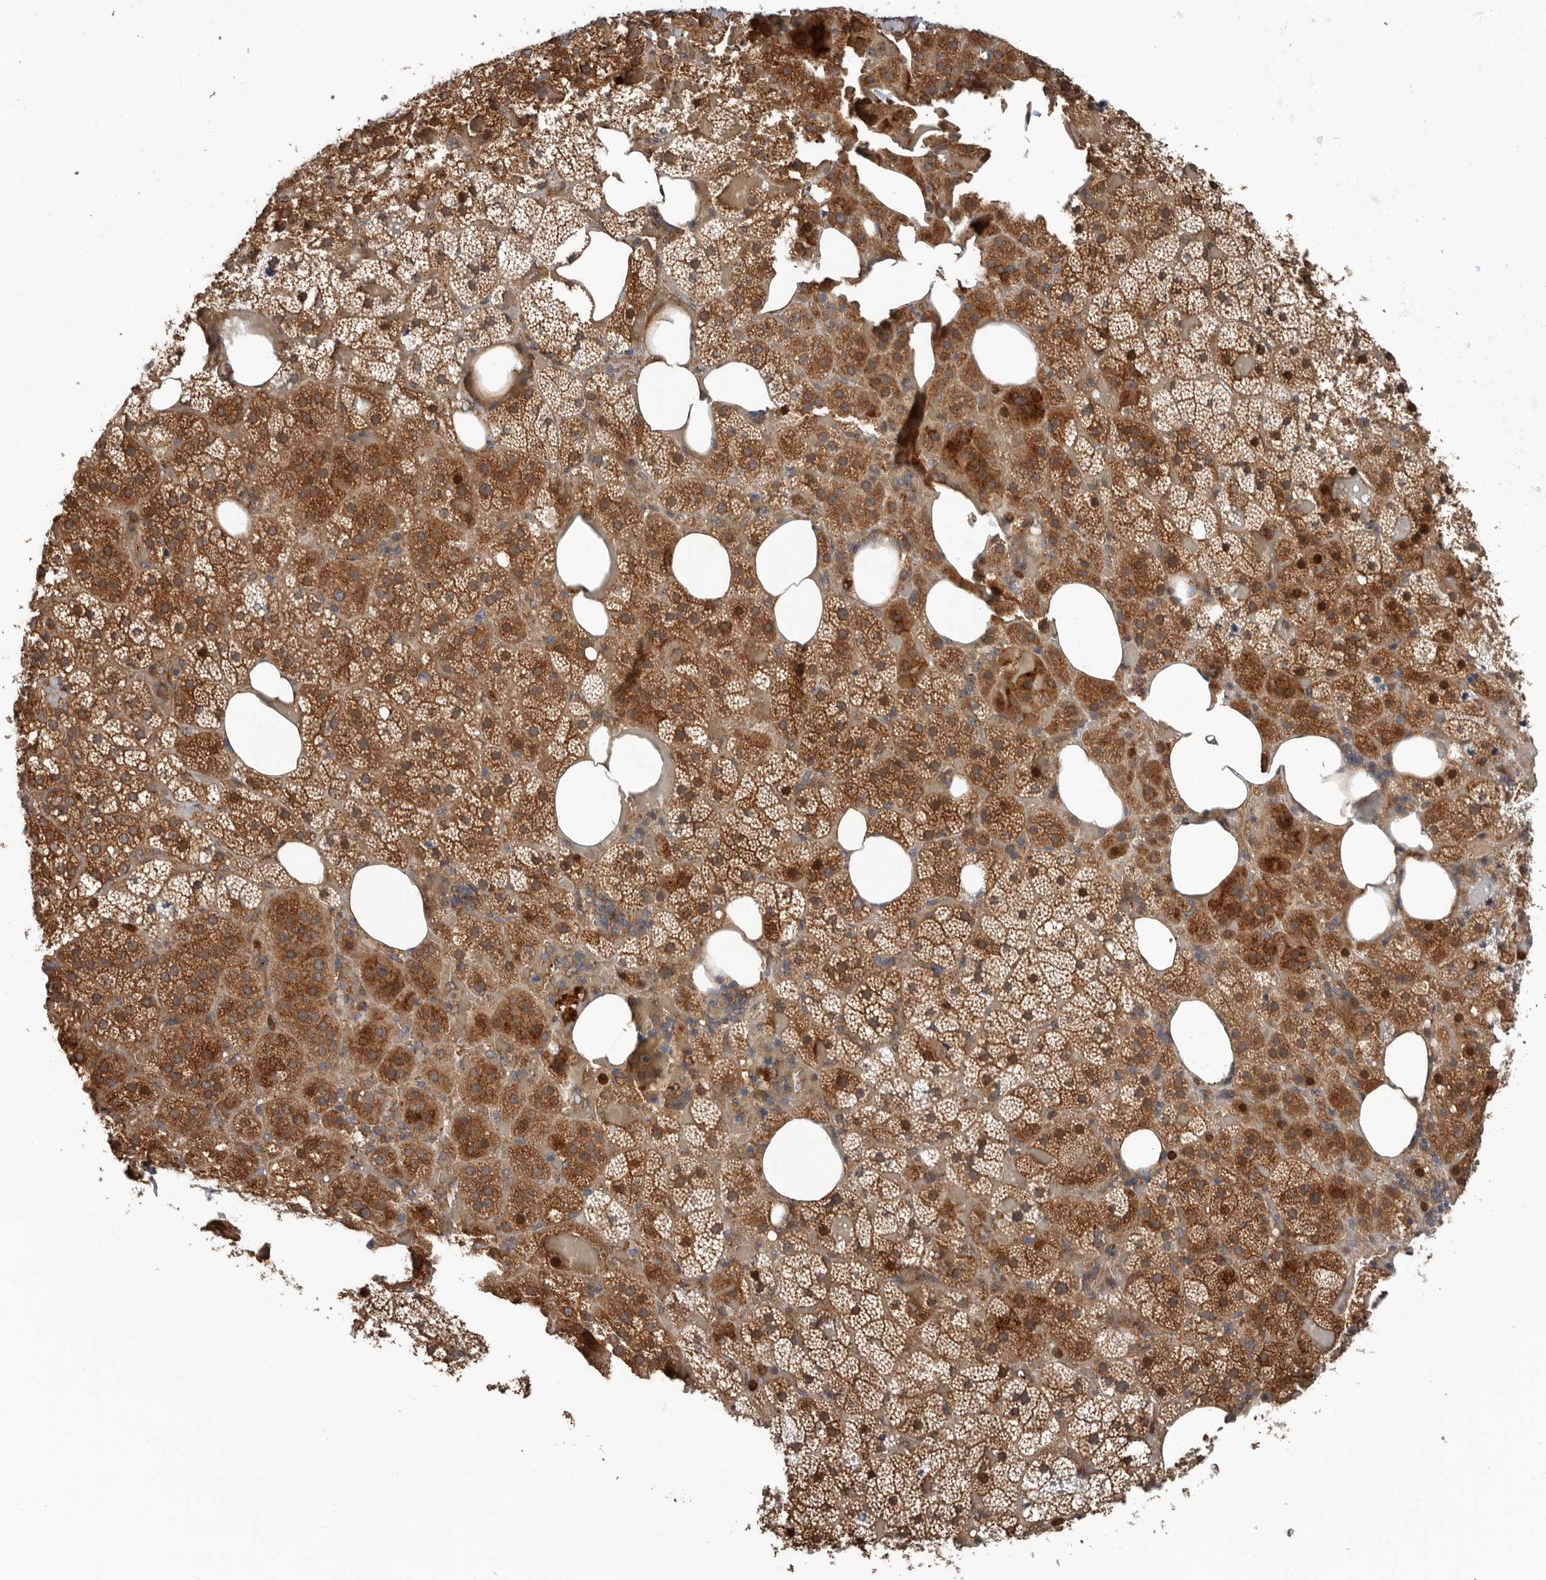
{"staining": {"intensity": "strong", "quantity": ">75%", "location": "cytoplasmic/membranous"}, "tissue": "adrenal gland", "cell_type": "Glandular cells", "image_type": "normal", "snomed": [{"axis": "morphology", "description": "Normal tissue, NOS"}, {"axis": "topography", "description": "Adrenal gland"}], "caption": "This is an image of IHC staining of benign adrenal gland, which shows strong positivity in the cytoplasmic/membranous of glandular cells.", "gene": "FGFR4", "patient": {"sex": "female", "age": 59}}